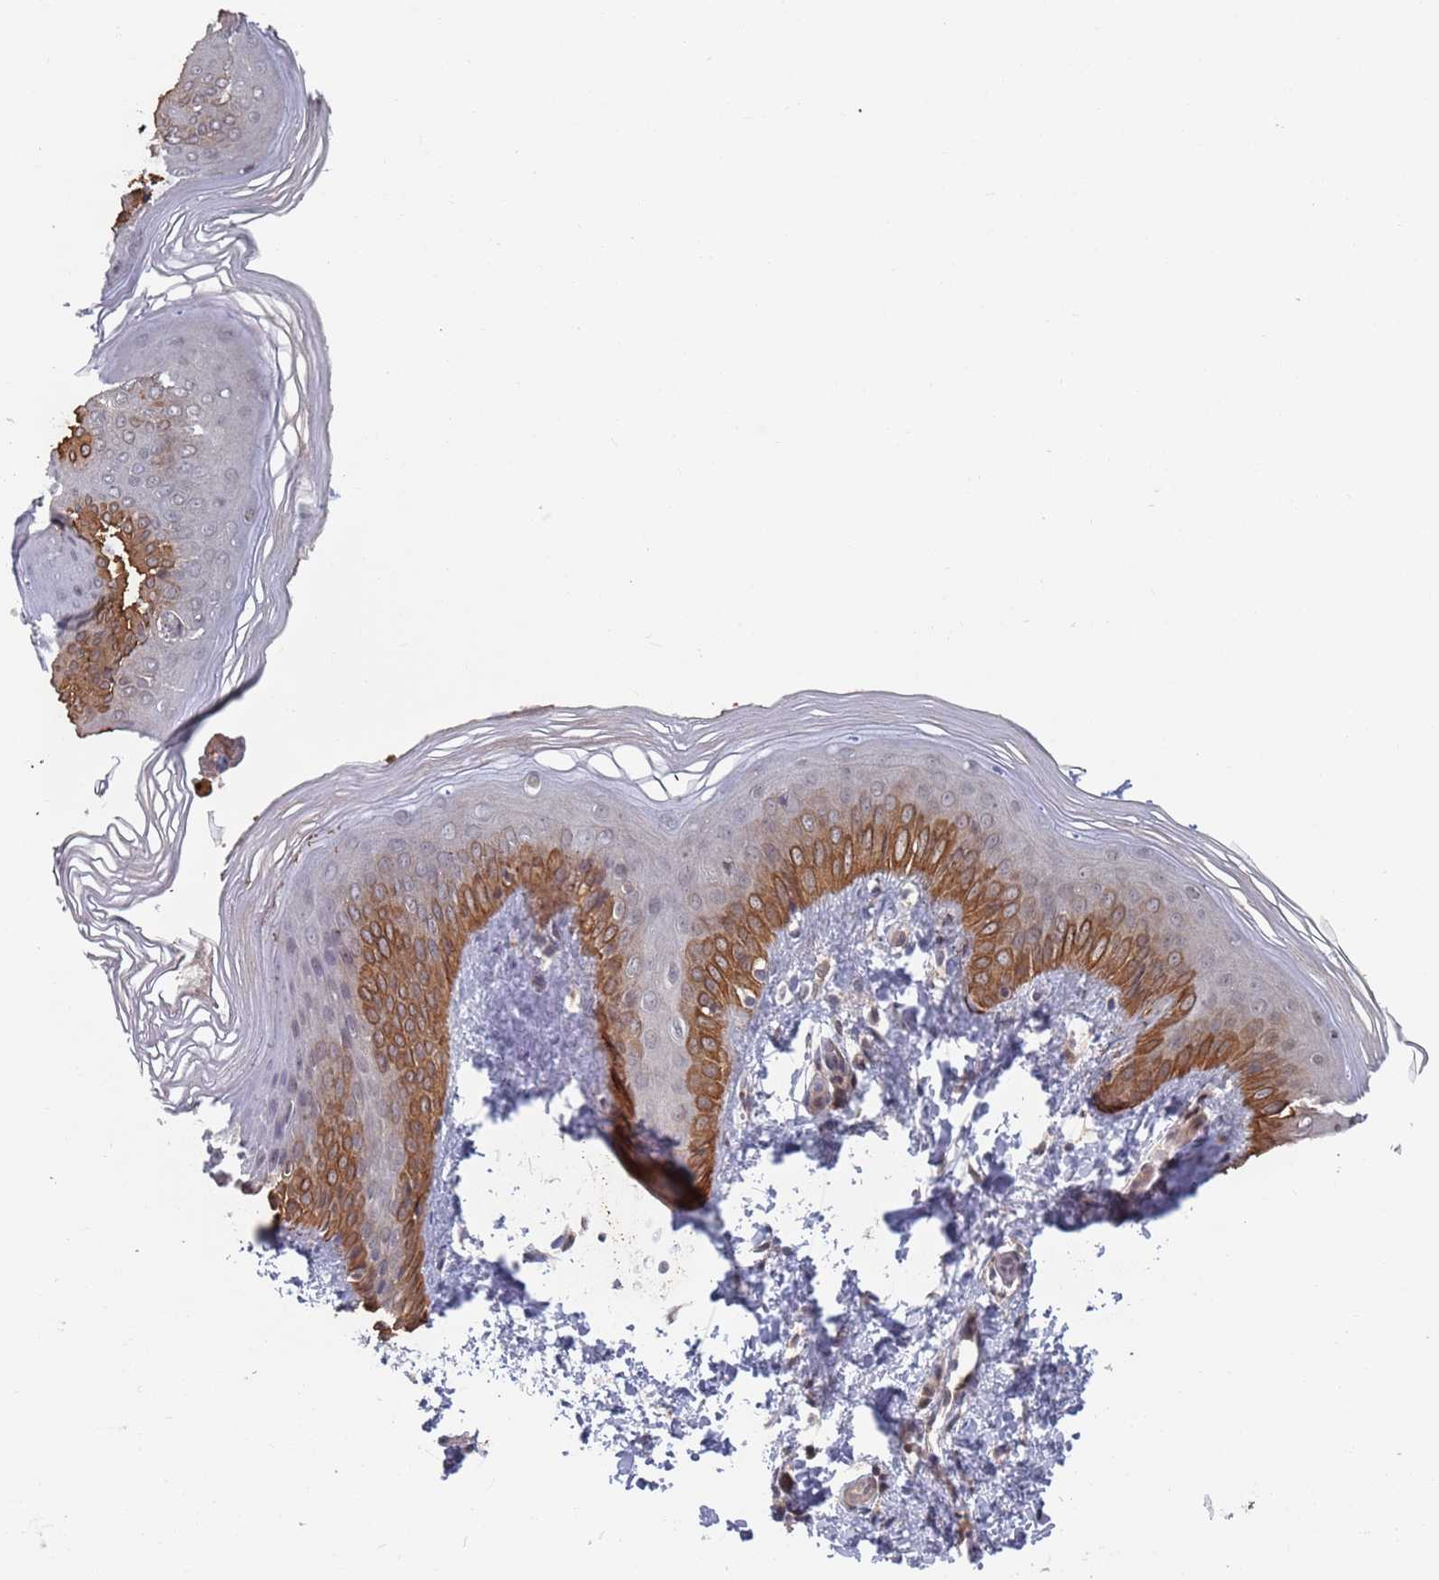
{"staining": {"intensity": "strong", "quantity": "<25%", "location": "cytoplasmic/membranous"}, "tissue": "skin", "cell_type": "Epidermal cells", "image_type": "normal", "snomed": [{"axis": "morphology", "description": "Normal tissue, NOS"}, {"axis": "morphology", "description": "Inflammation, NOS"}, {"axis": "topography", "description": "Soft tissue"}, {"axis": "topography", "description": "Anal"}], "caption": "A histopathology image of skin stained for a protein shows strong cytoplasmic/membranous brown staining in epidermal cells. (DAB (3,3'-diaminobenzidine) IHC with brightfield microscopy, high magnification).", "gene": "DGKD", "patient": {"sex": "female", "age": 15}}